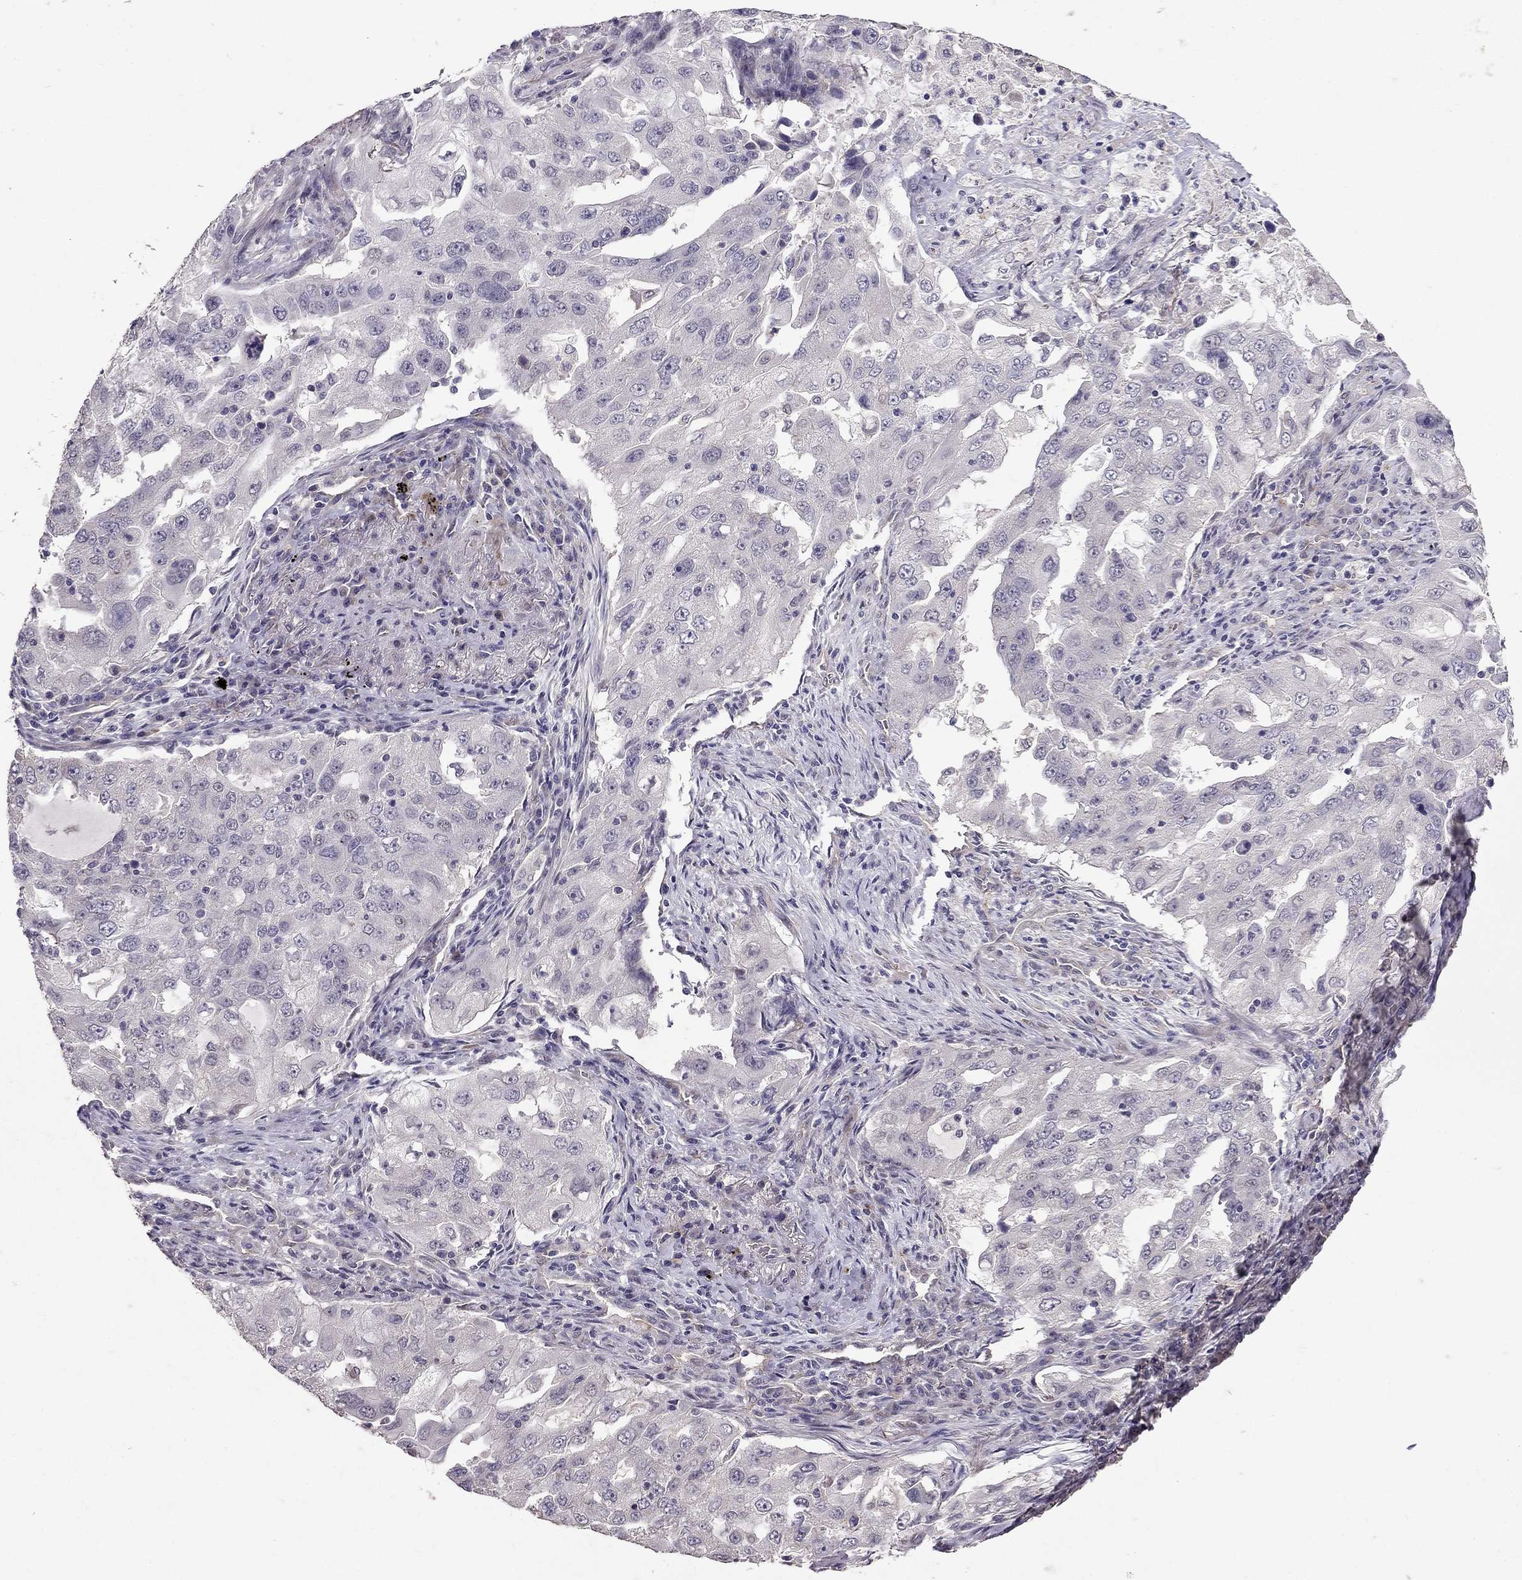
{"staining": {"intensity": "negative", "quantity": "none", "location": "none"}, "tissue": "lung cancer", "cell_type": "Tumor cells", "image_type": "cancer", "snomed": [{"axis": "morphology", "description": "Adenocarcinoma, NOS"}, {"axis": "topography", "description": "Lung"}], "caption": "The image displays no staining of tumor cells in lung cancer (adenocarcinoma). The staining is performed using DAB (3,3'-diaminobenzidine) brown chromogen with nuclei counter-stained in using hematoxylin.", "gene": "RASIP1", "patient": {"sex": "female", "age": 61}}